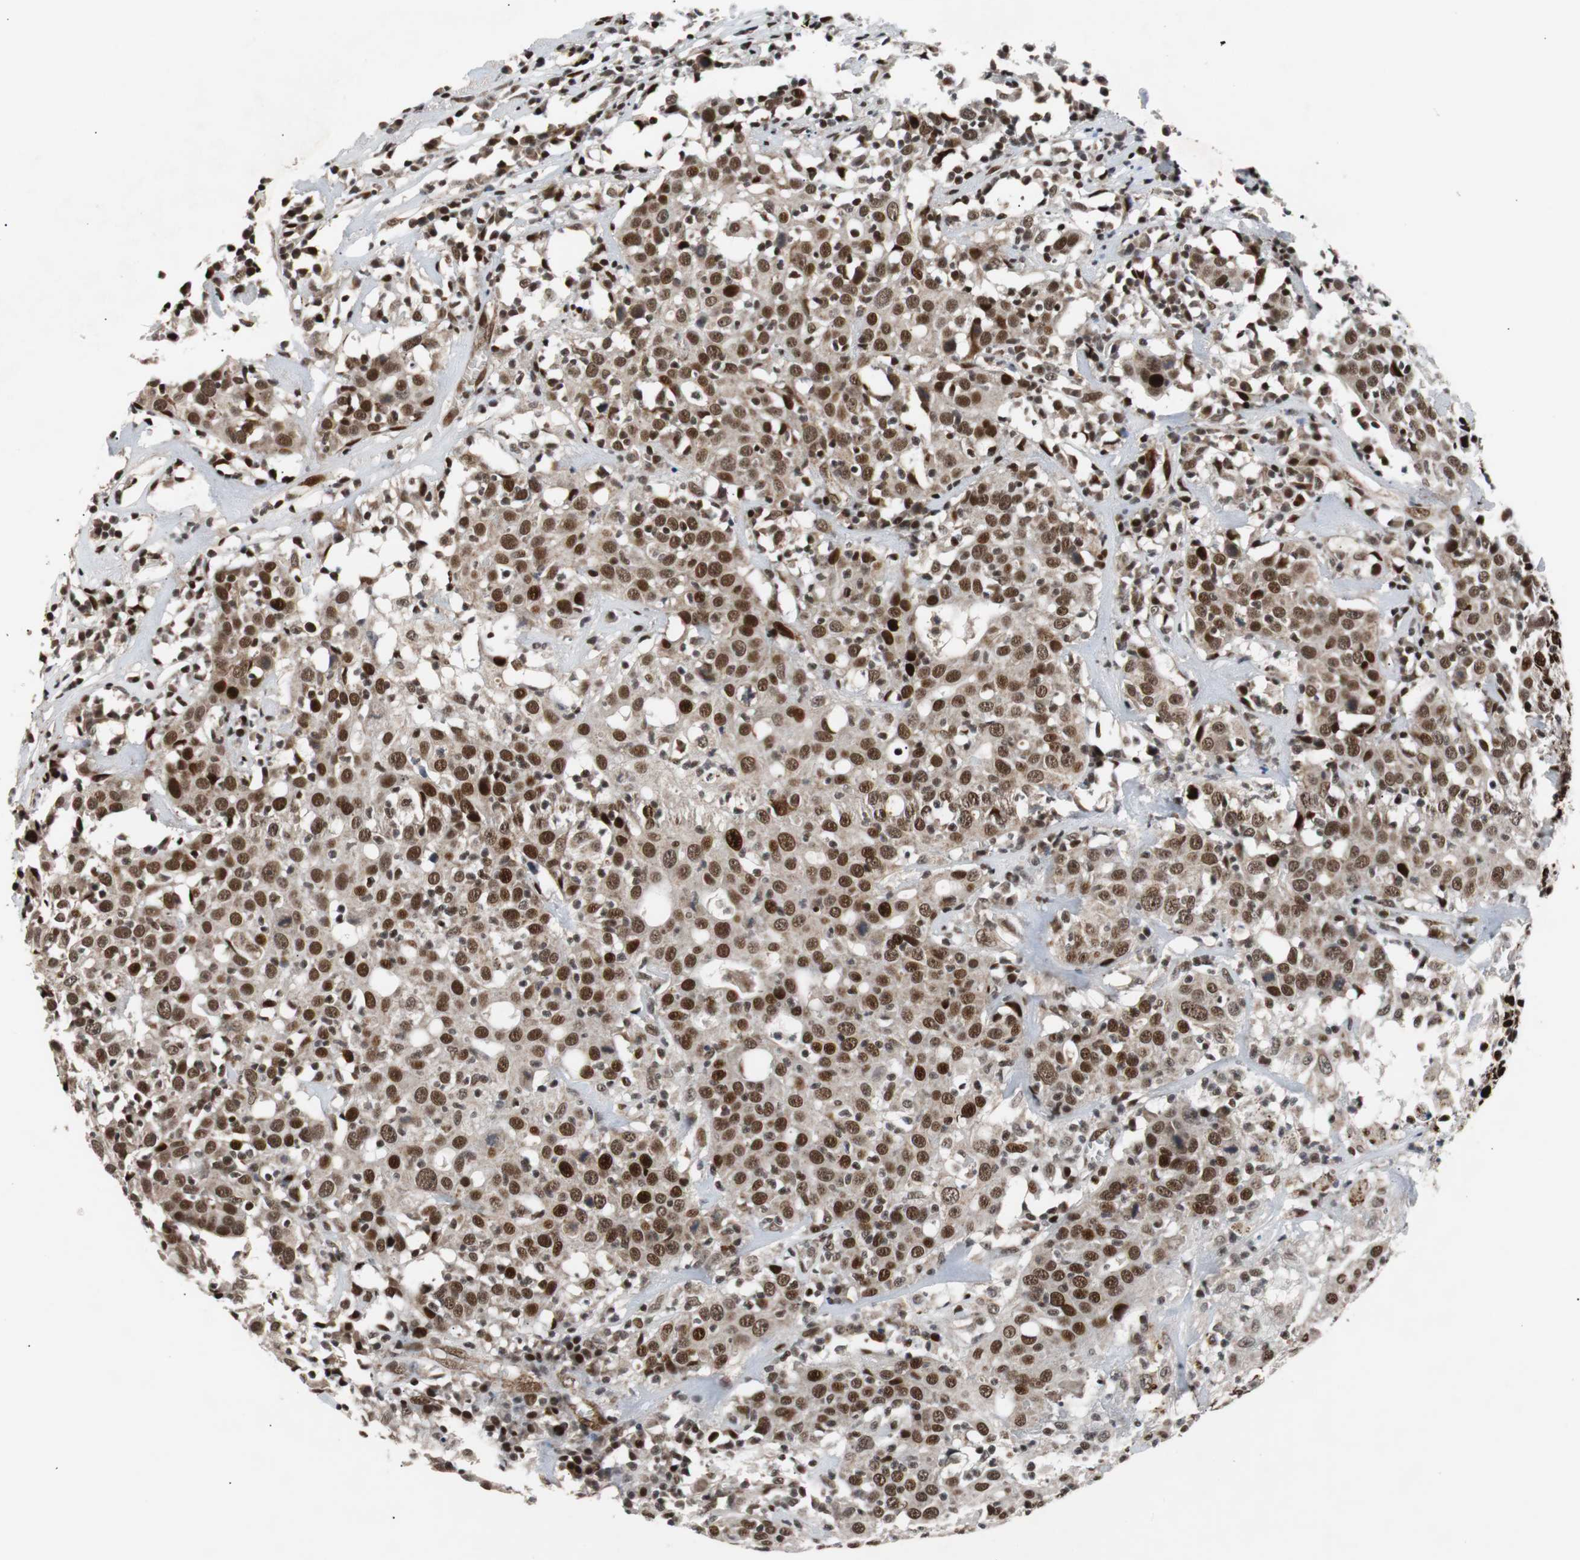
{"staining": {"intensity": "strong", "quantity": ">75%", "location": "nuclear"}, "tissue": "head and neck cancer", "cell_type": "Tumor cells", "image_type": "cancer", "snomed": [{"axis": "morphology", "description": "Adenocarcinoma, NOS"}, {"axis": "topography", "description": "Salivary gland"}, {"axis": "topography", "description": "Head-Neck"}], "caption": "Immunohistochemistry micrograph of human head and neck cancer (adenocarcinoma) stained for a protein (brown), which reveals high levels of strong nuclear staining in about >75% of tumor cells.", "gene": "NBL1", "patient": {"sex": "female", "age": 65}}